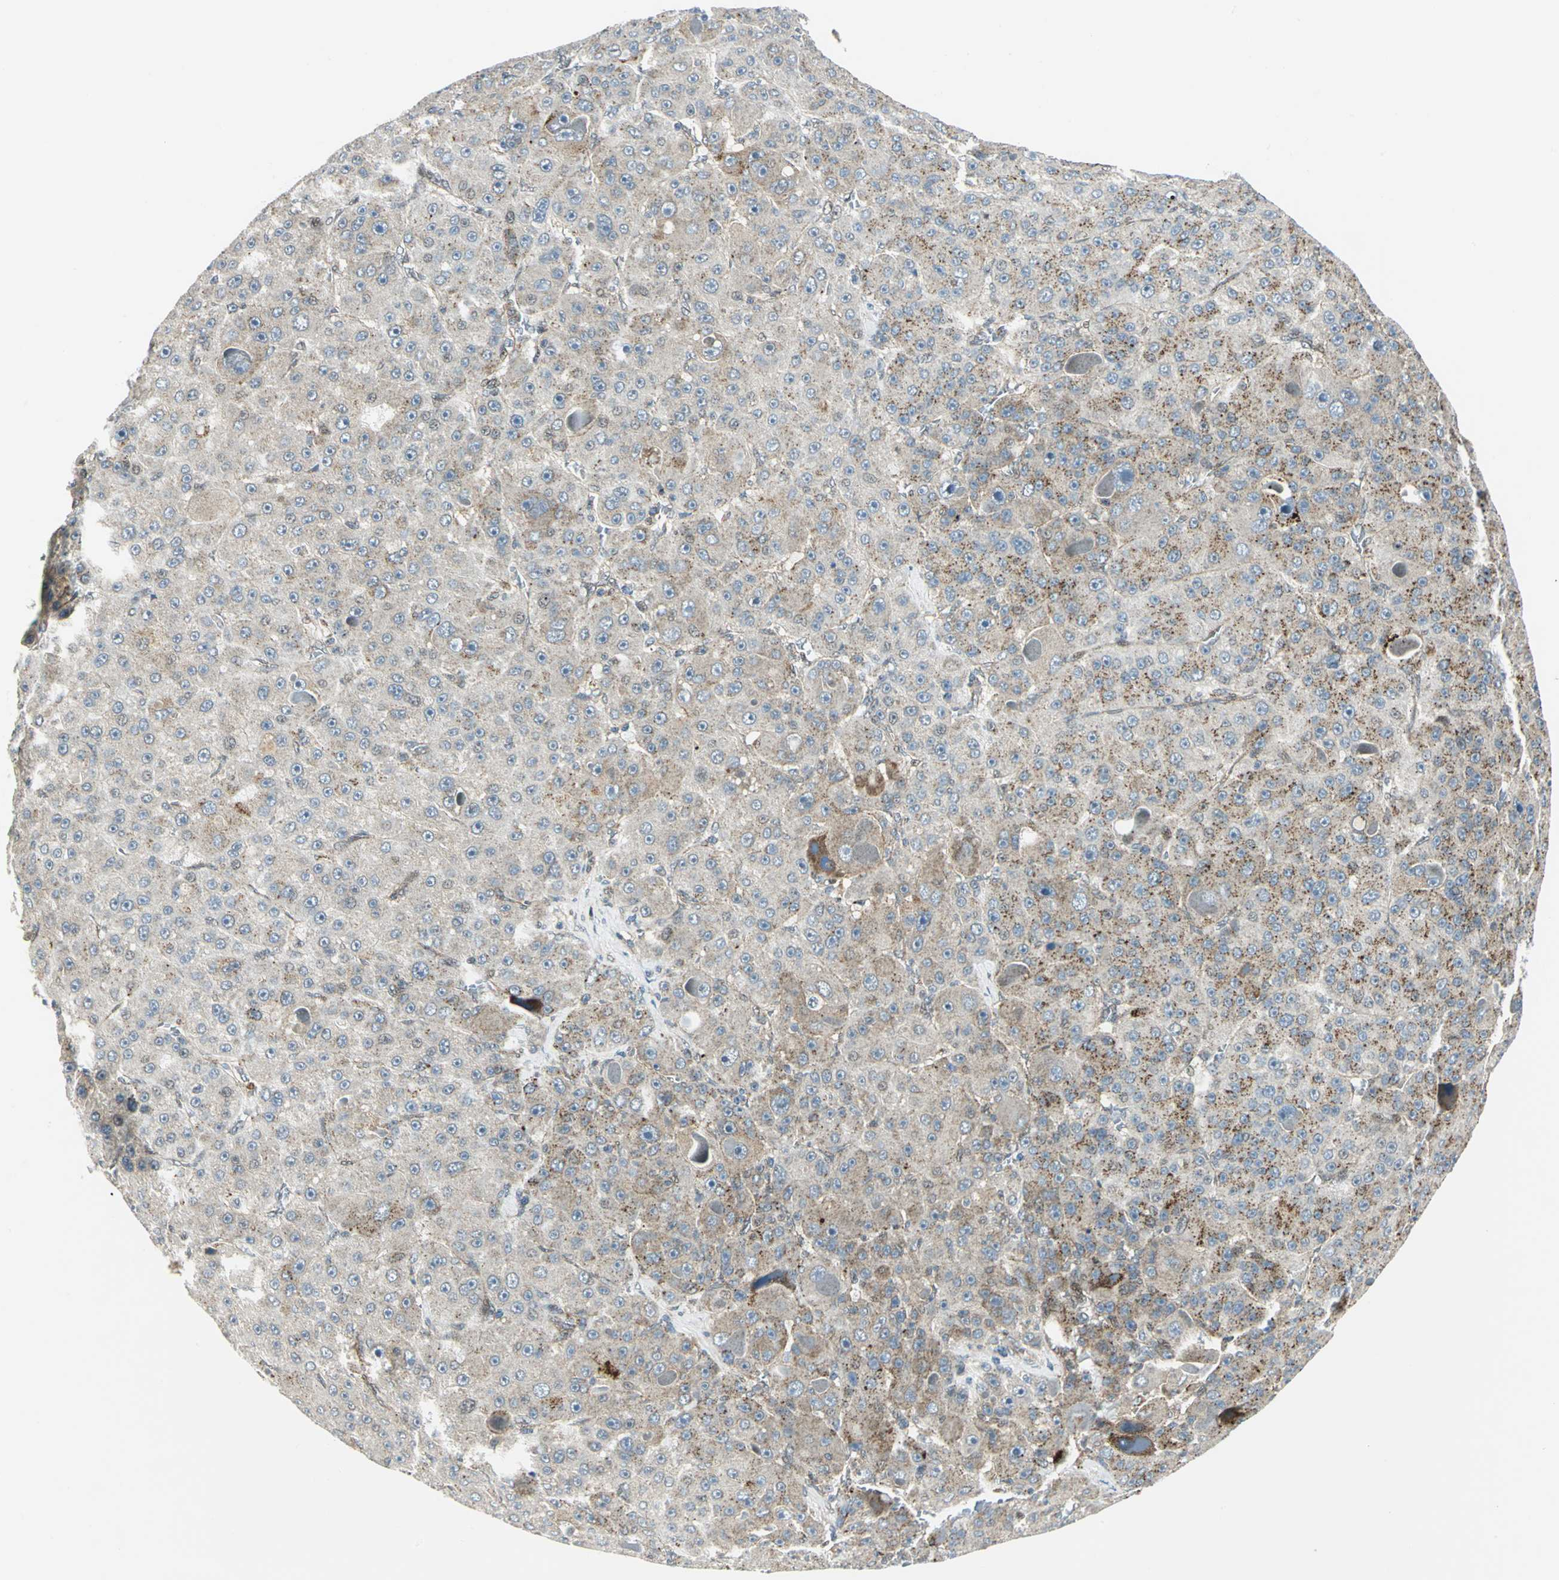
{"staining": {"intensity": "weak", "quantity": ">75%", "location": "cytoplasmic/membranous"}, "tissue": "liver cancer", "cell_type": "Tumor cells", "image_type": "cancer", "snomed": [{"axis": "morphology", "description": "Carcinoma, Hepatocellular, NOS"}, {"axis": "topography", "description": "Liver"}], "caption": "Weak cytoplasmic/membranous positivity is present in approximately >75% of tumor cells in hepatocellular carcinoma (liver). The staining was performed using DAB, with brown indicating positive protein expression. Nuclei are stained blue with hematoxylin.", "gene": "ATP6V1A", "patient": {"sex": "male", "age": 76}}